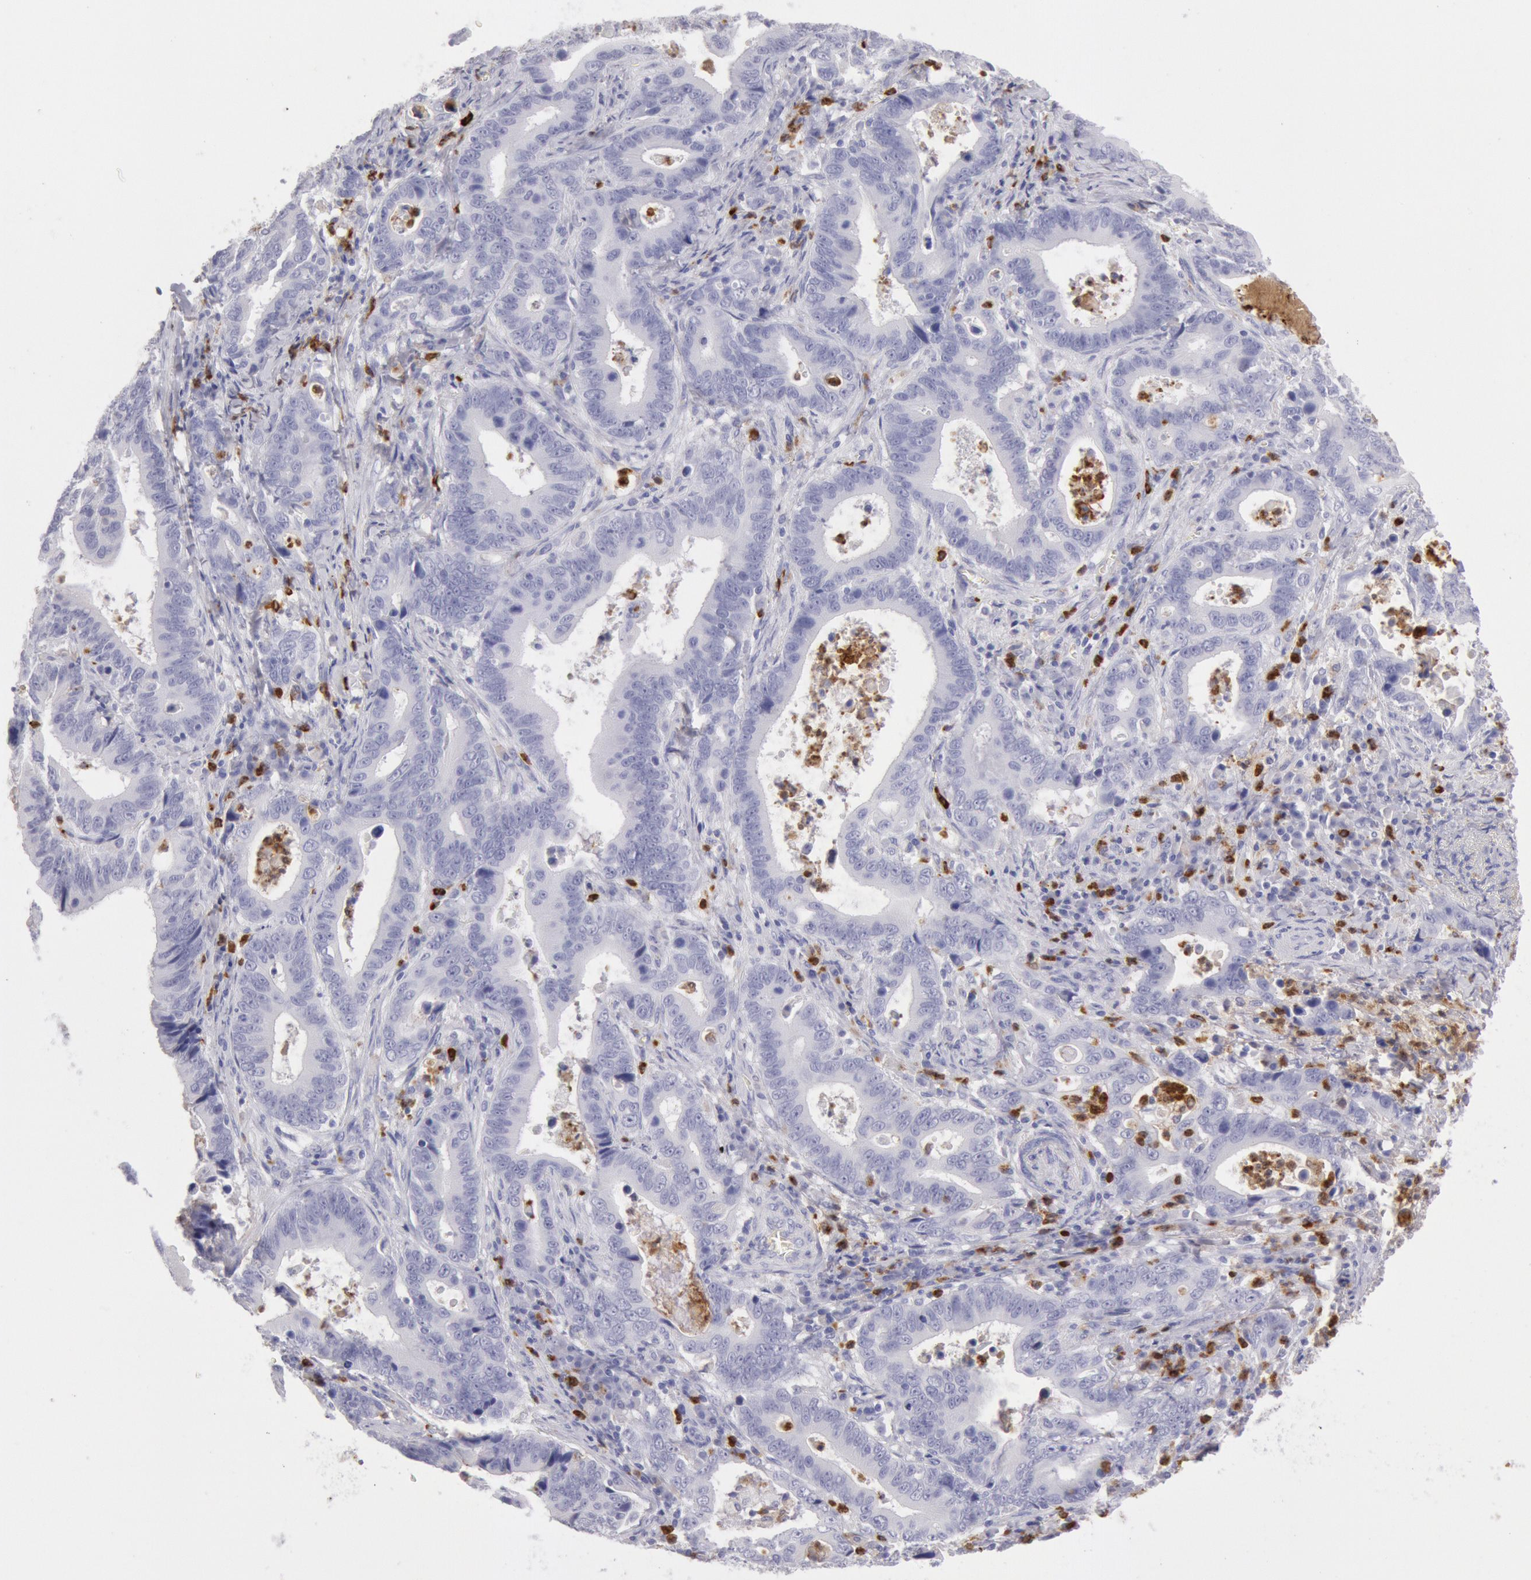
{"staining": {"intensity": "negative", "quantity": "none", "location": "none"}, "tissue": "stomach cancer", "cell_type": "Tumor cells", "image_type": "cancer", "snomed": [{"axis": "morphology", "description": "Adenocarcinoma, NOS"}, {"axis": "topography", "description": "Stomach, upper"}], "caption": "Human stomach cancer (adenocarcinoma) stained for a protein using IHC displays no positivity in tumor cells.", "gene": "FCN1", "patient": {"sex": "male", "age": 63}}